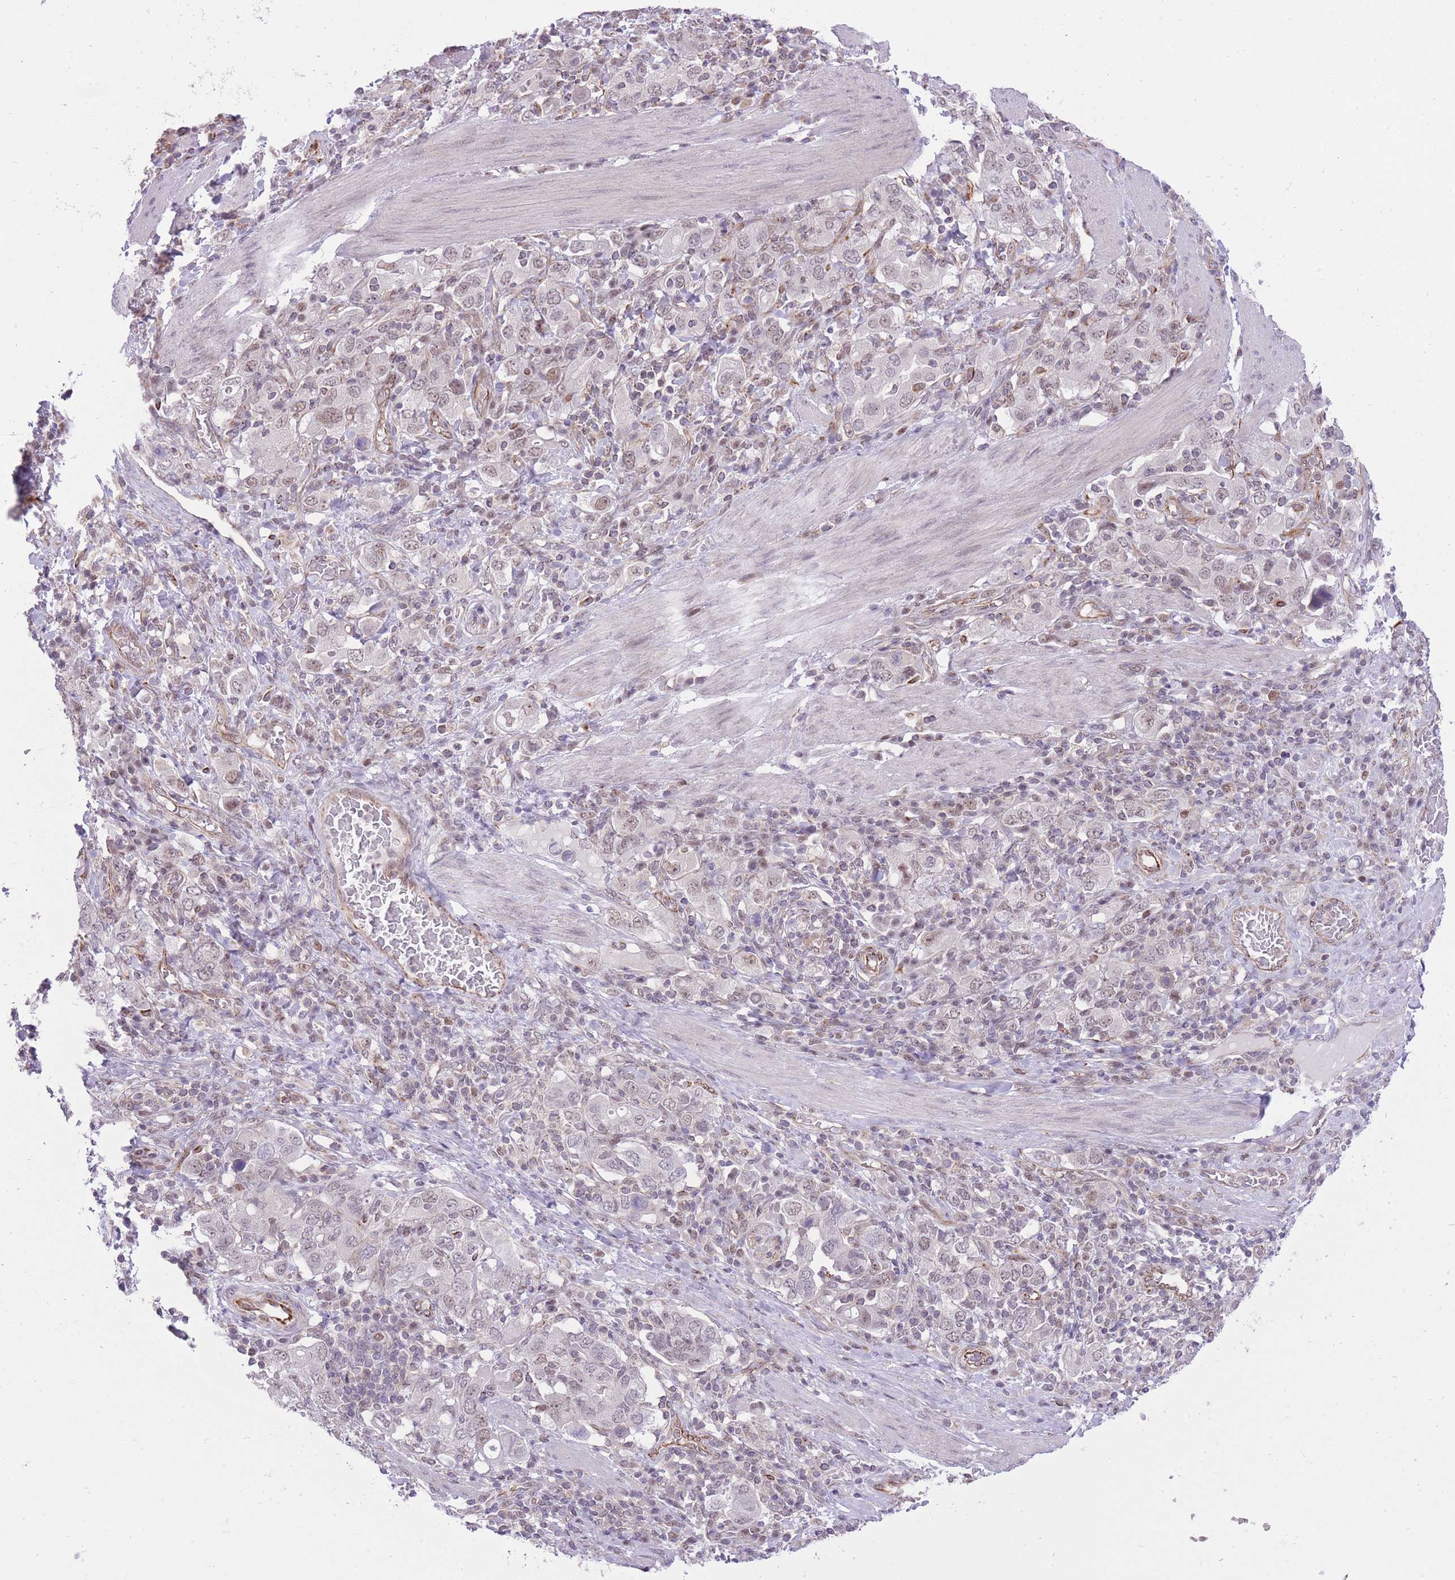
{"staining": {"intensity": "weak", "quantity": "<25%", "location": "nuclear"}, "tissue": "stomach cancer", "cell_type": "Tumor cells", "image_type": "cancer", "snomed": [{"axis": "morphology", "description": "Adenocarcinoma, NOS"}, {"axis": "topography", "description": "Stomach, upper"}, {"axis": "topography", "description": "Stomach"}], "caption": "This is an immunohistochemistry (IHC) photomicrograph of human stomach adenocarcinoma. There is no expression in tumor cells.", "gene": "ELL", "patient": {"sex": "male", "age": 62}}